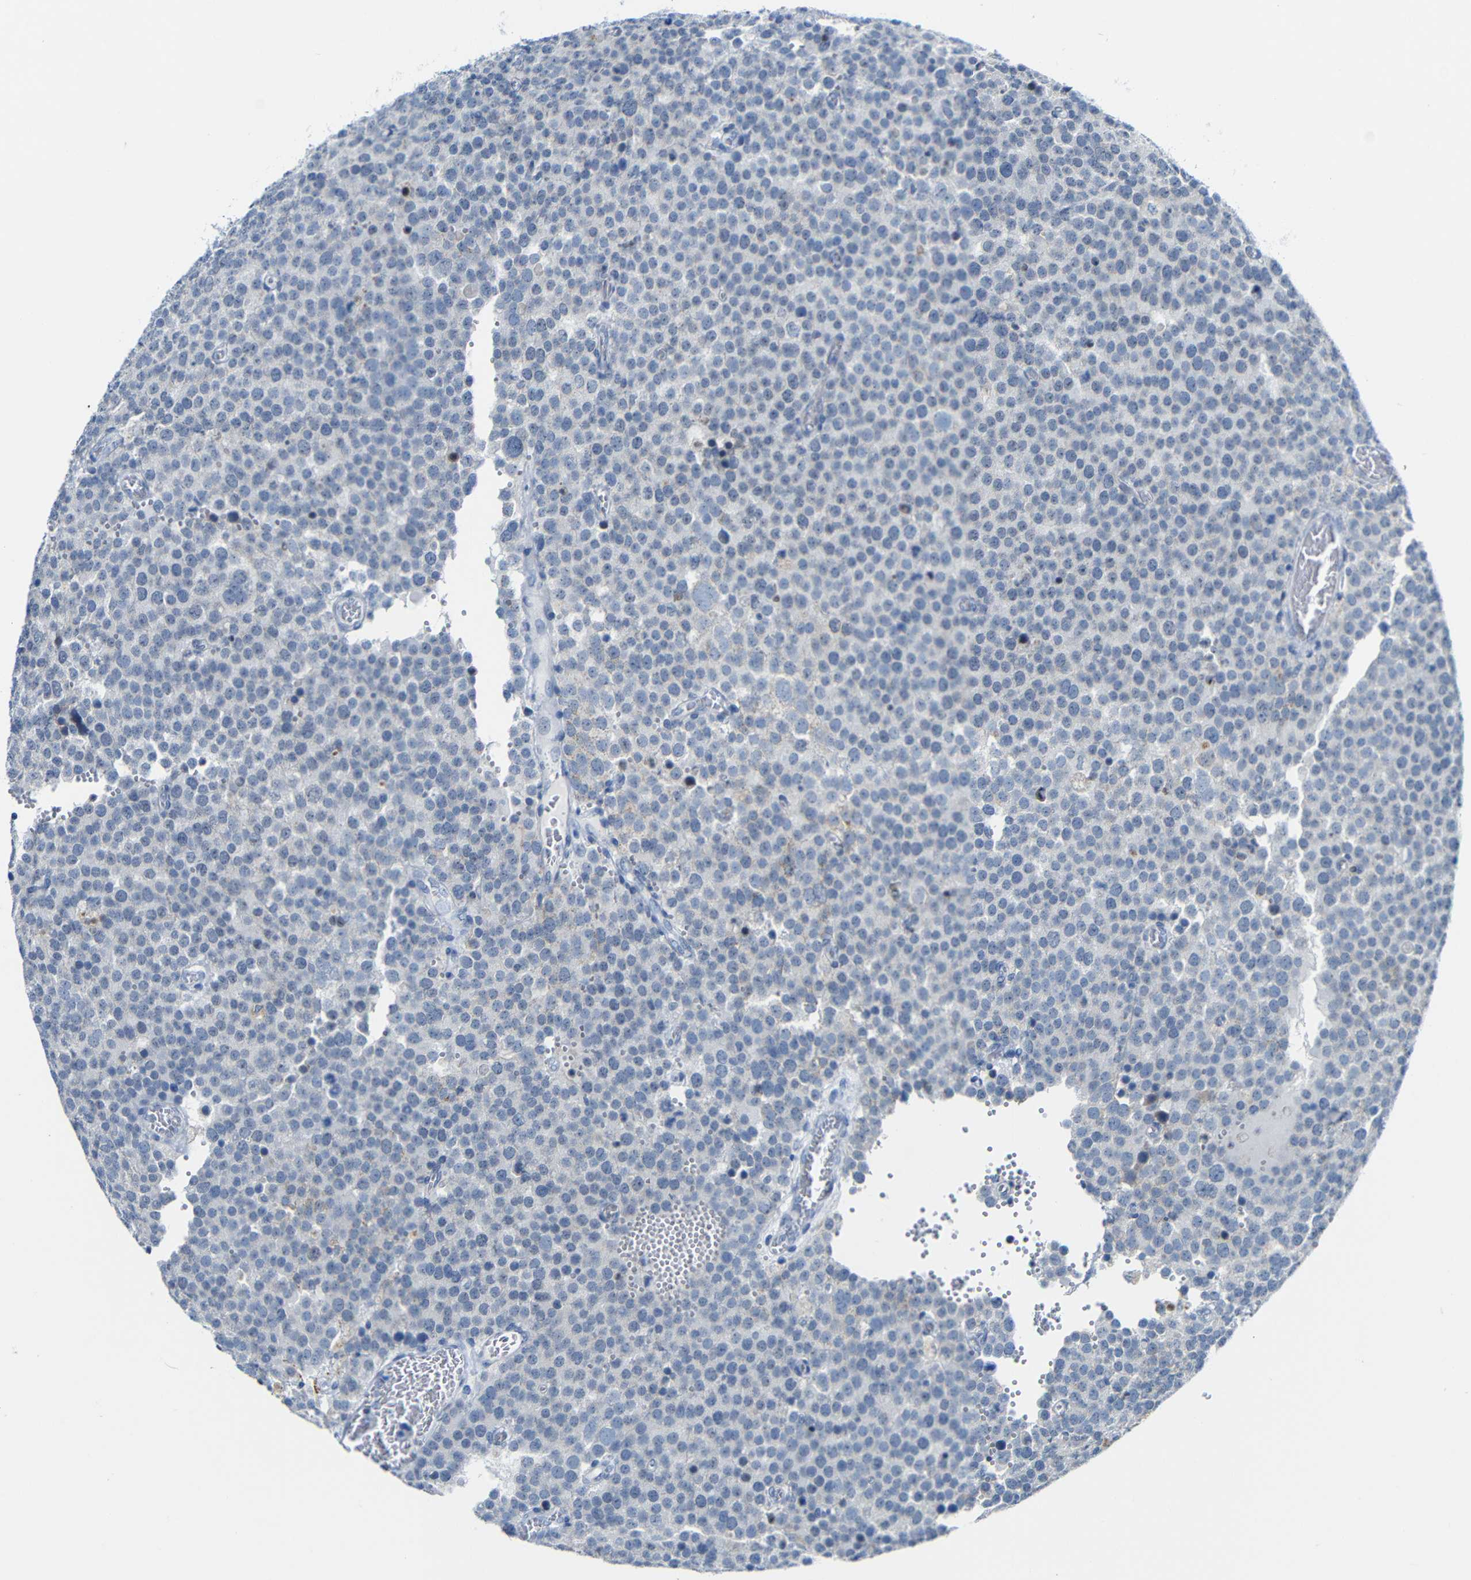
{"staining": {"intensity": "negative", "quantity": "none", "location": "none"}, "tissue": "testis cancer", "cell_type": "Tumor cells", "image_type": "cancer", "snomed": [{"axis": "morphology", "description": "Normal tissue, NOS"}, {"axis": "morphology", "description": "Seminoma, NOS"}, {"axis": "topography", "description": "Testis"}], "caption": "Immunohistochemistry photomicrograph of human testis cancer (seminoma) stained for a protein (brown), which demonstrates no positivity in tumor cells.", "gene": "C15orf48", "patient": {"sex": "male", "age": 71}}